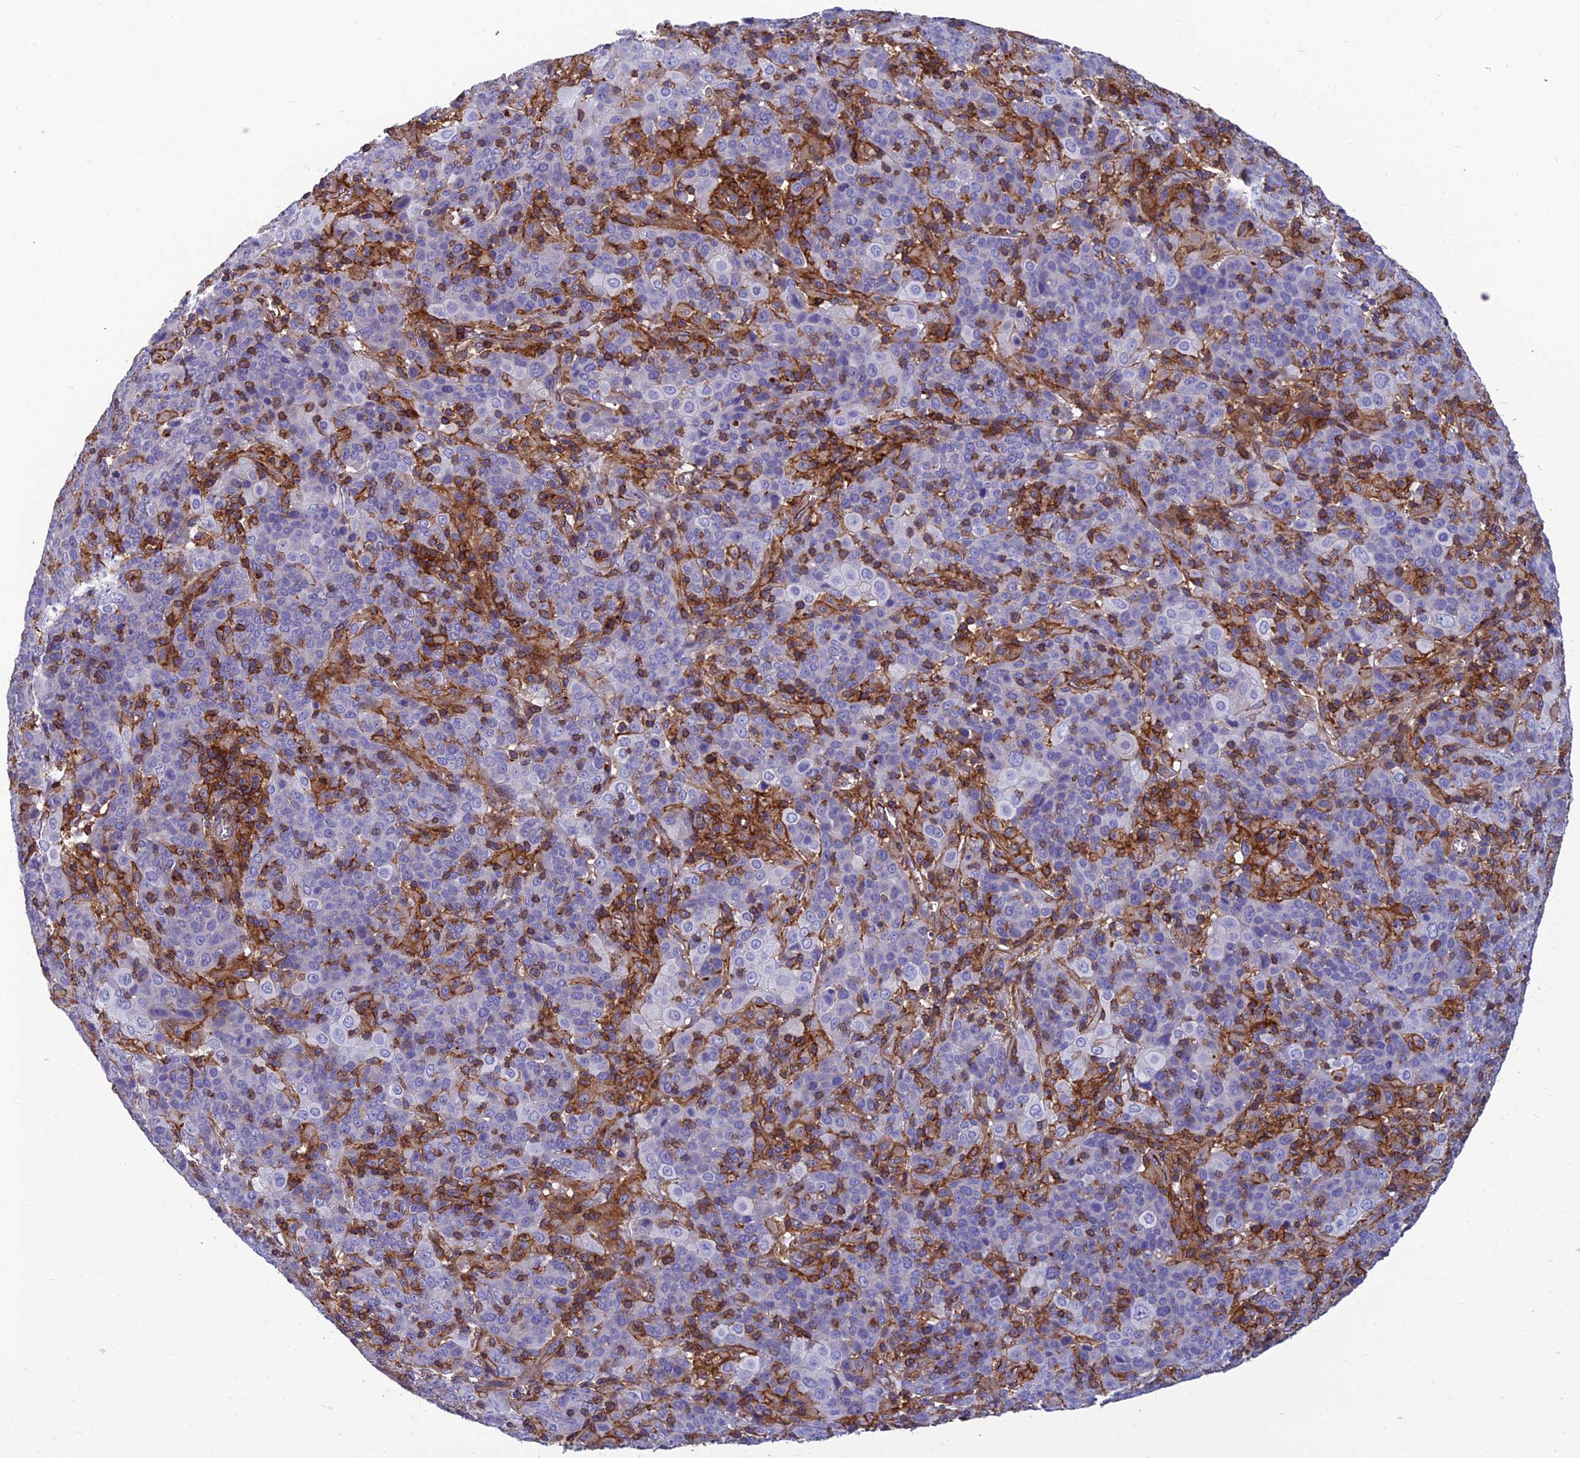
{"staining": {"intensity": "negative", "quantity": "none", "location": "none"}, "tissue": "cervical cancer", "cell_type": "Tumor cells", "image_type": "cancer", "snomed": [{"axis": "morphology", "description": "Squamous cell carcinoma, NOS"}, {"axis": "topography", "description": "Cervix"}], "caption": "Photomicrograph shows no protein positivity in tumor cells of cervical cancer tissue. Brightfield microscopy of immunohistochemistry (IHC) stained with DAB (3,3'-diaminobenzidine) (brown) and hematoxylin (blue), captured at high magnification.", "gene": "PPP1R18", "patient": {"sex": "female", "age": 67}}